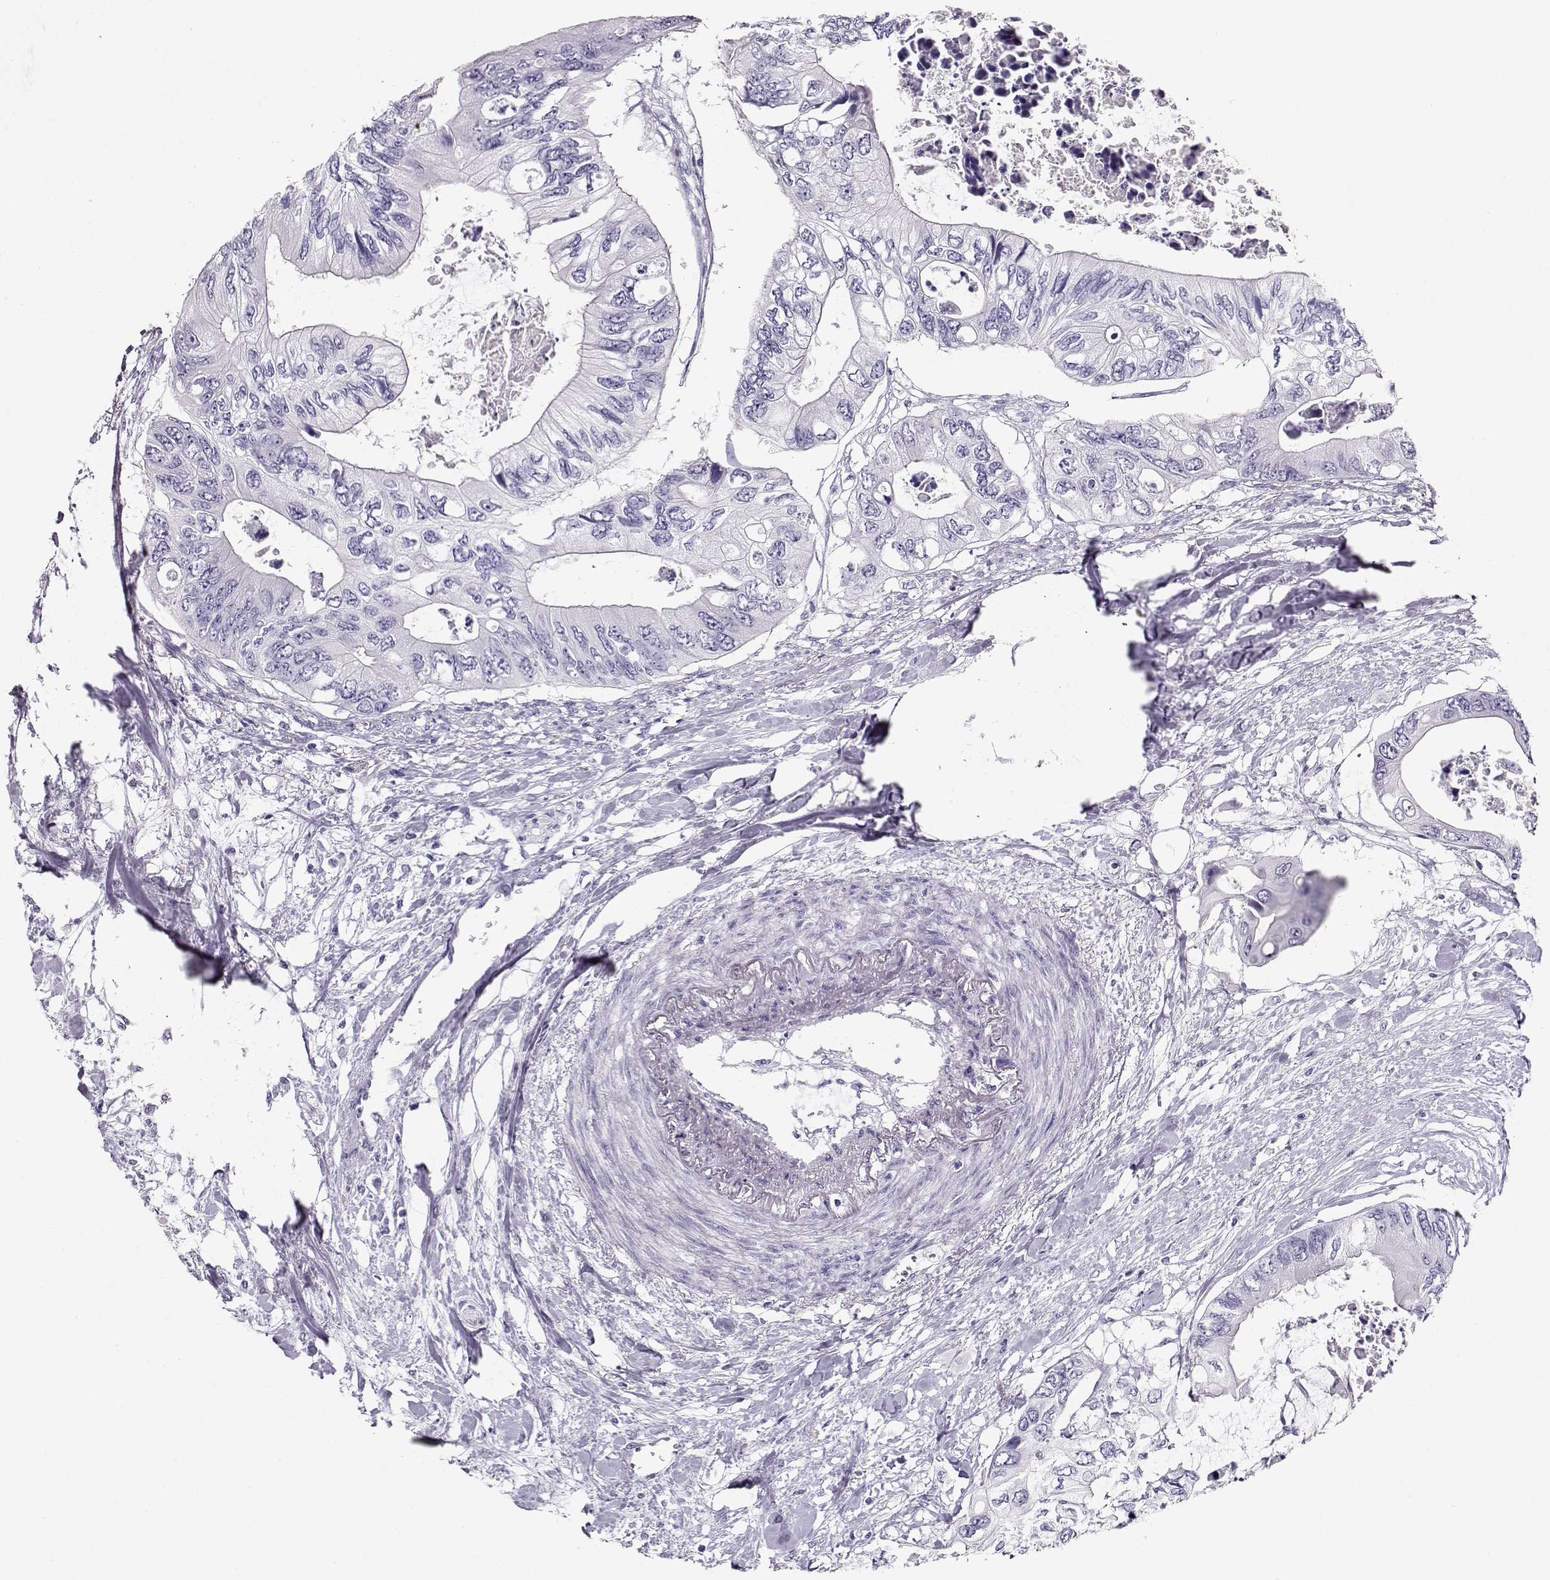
{"staining": {"intensity": "negative", "quantity": "none", "location": "none"}, "tissue": "colorectal cancer", "cell_type": "Tumor cells", "image_type": "cancer", "snomed": [{"axis": "morphology", "description": "Adenocarcinoma, NOS"}, {"axis": "topography", "description": "Rectum"}], "caption": "Tumor cells show no significant expression in adenocarcinoma (colorectal). Brightfield microscopy of immunohistochemistry (IHC) stained with DAB (brown) and hematoxylin (blue), captured at high magnification.", "gene": "ACTN2", "patient": {"sex": "male", "age": 63}}